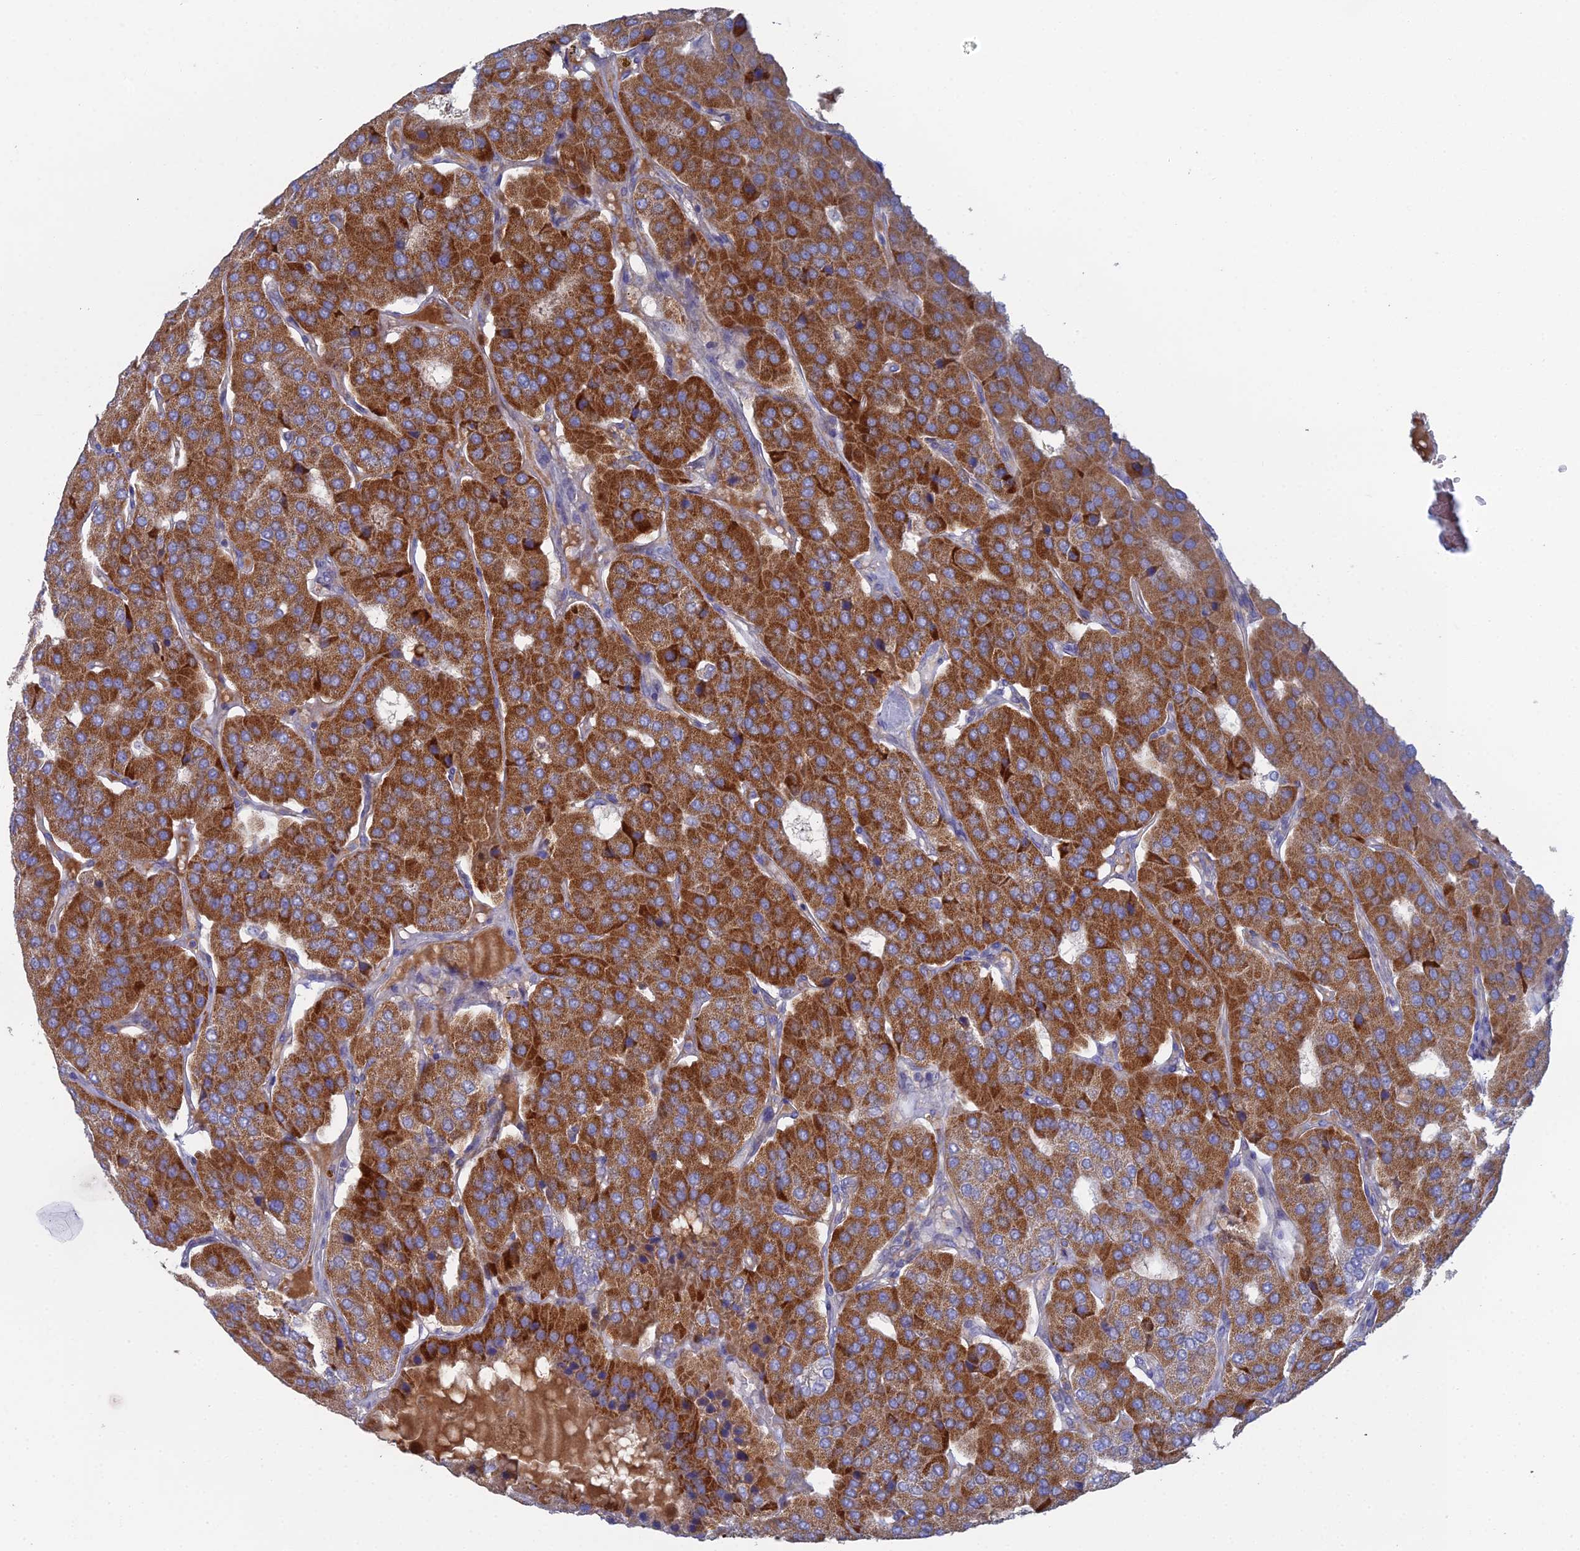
{"staining": {"intensity": "strong", "quantity": ">75%", "location": "cytoplasmic/membranous"}, "tissue": "parathyroid gland", "cell_type": "Glandular cells", "image_type": "normal", "snomed": [{"axis": "morphology", "description": "Normal tissue, NOS"}, {"axis": "morphology", "description": "Adenoma, NOS"}, {"axis": "topography", "description": "Parathyroid gland"}], "caption": "A micrograph of parathyroid gland stained for a protein exhibits strong cytoplasmic/membranous brown staining in glandular cells. (Stains: DAB in brown, nuclei in blue, Microscopy: brightfield microscopy at high magnification).", "gene": "ARL16", "patient": {"sex": "female", "age": 86}}